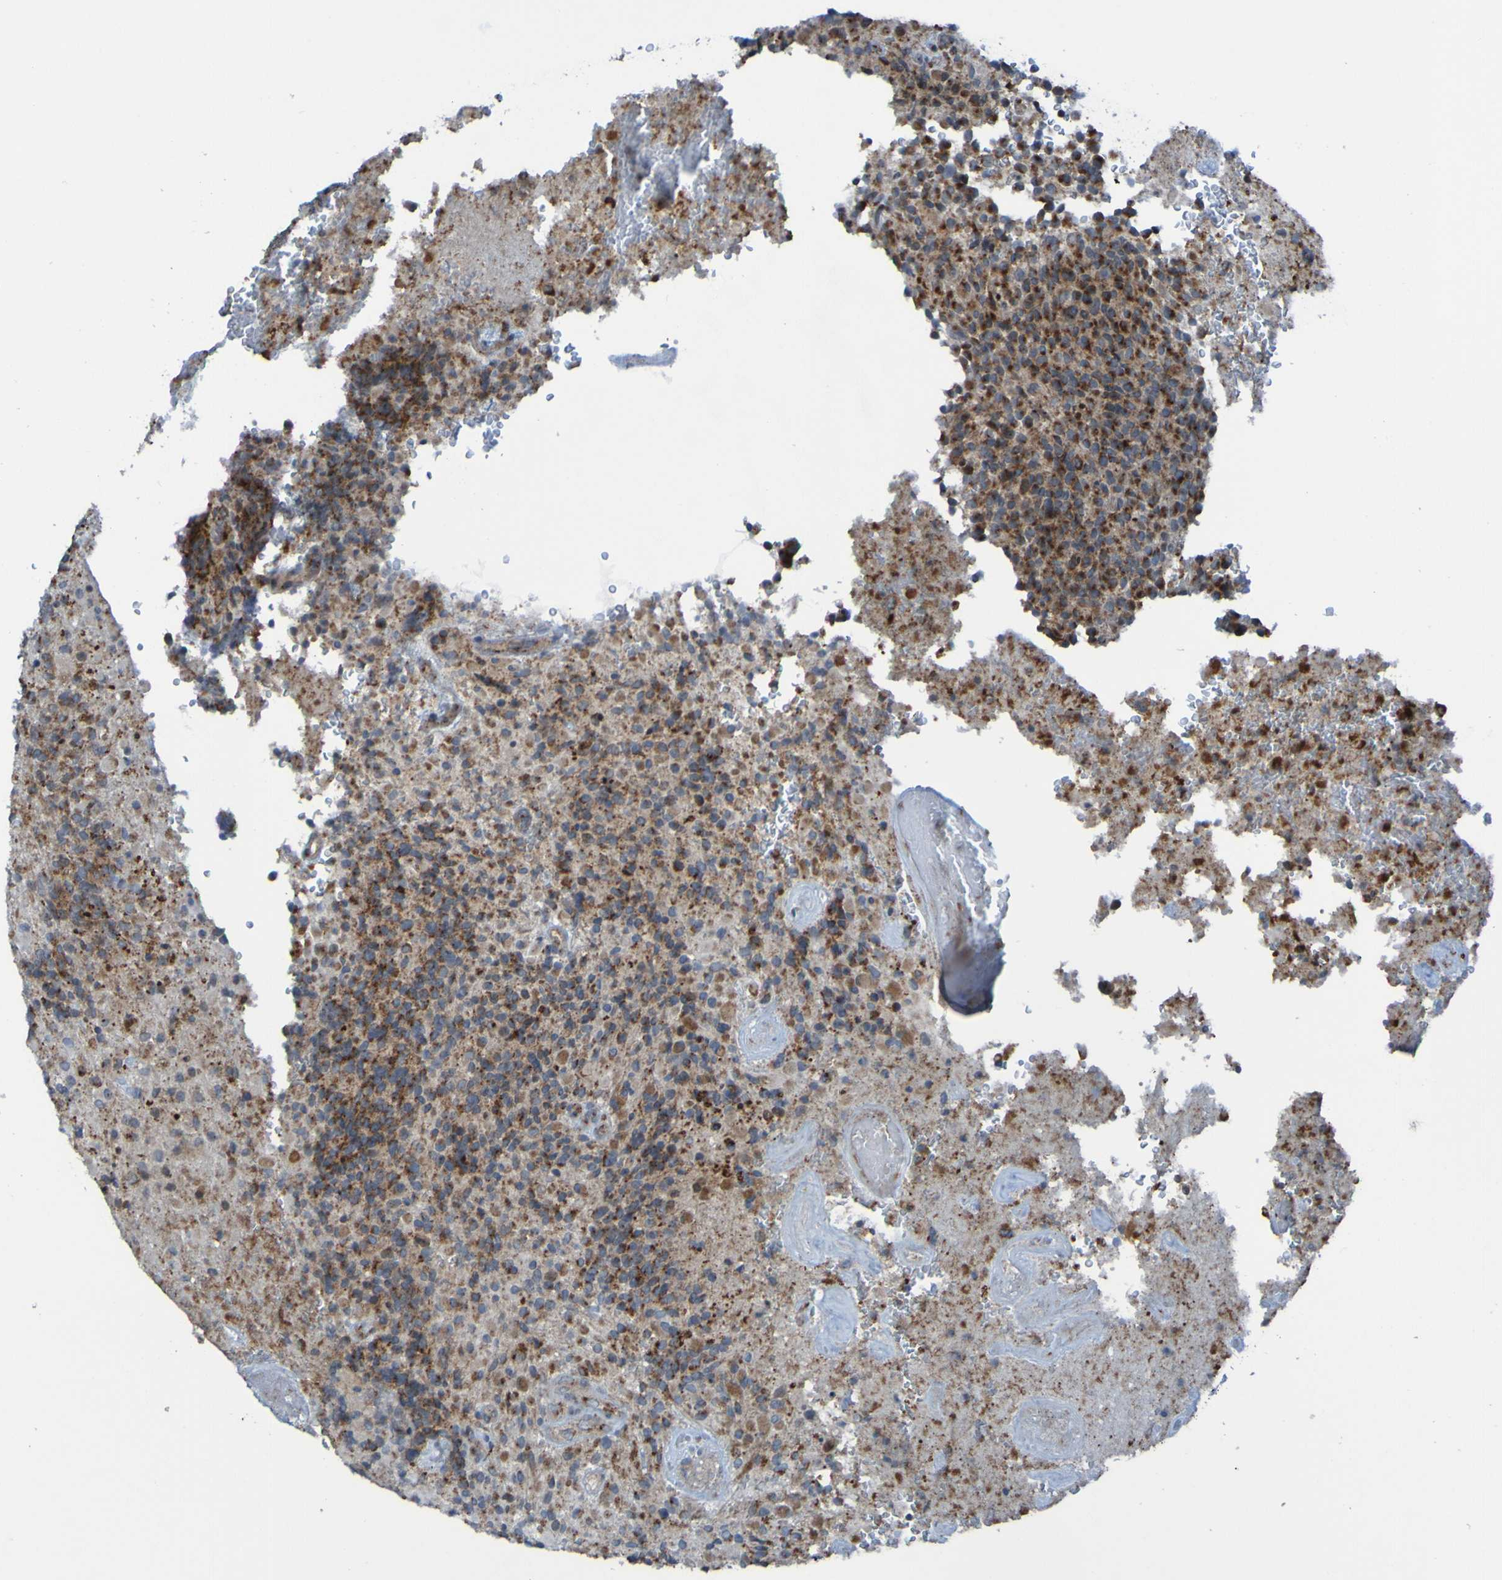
{"staining": {"intensity": "moderate", "quantity": "25%-75%", "location": "cytoplasmic/membranous"}, "tissue": "glioma", "cell_type": "Tumor cells", "image_type": "cancer", "snomed": [{"axis": "morphology", "description": "Glioma, malignant, High grade"}, {"axis": "topography", "description": "Brain"}], "caption": "IHC micrograph of neoplastic tissue: glioma stained using immunohistochemistry (IHC) exhibits medium levels of moderate protein expression localized specifically in the cytoplasmic/membranous of tumor cells, appearing as a cytoplasmic/membranous brown color.", "gene": "UNG", "patient": {"sex": "male", "age": 71}}